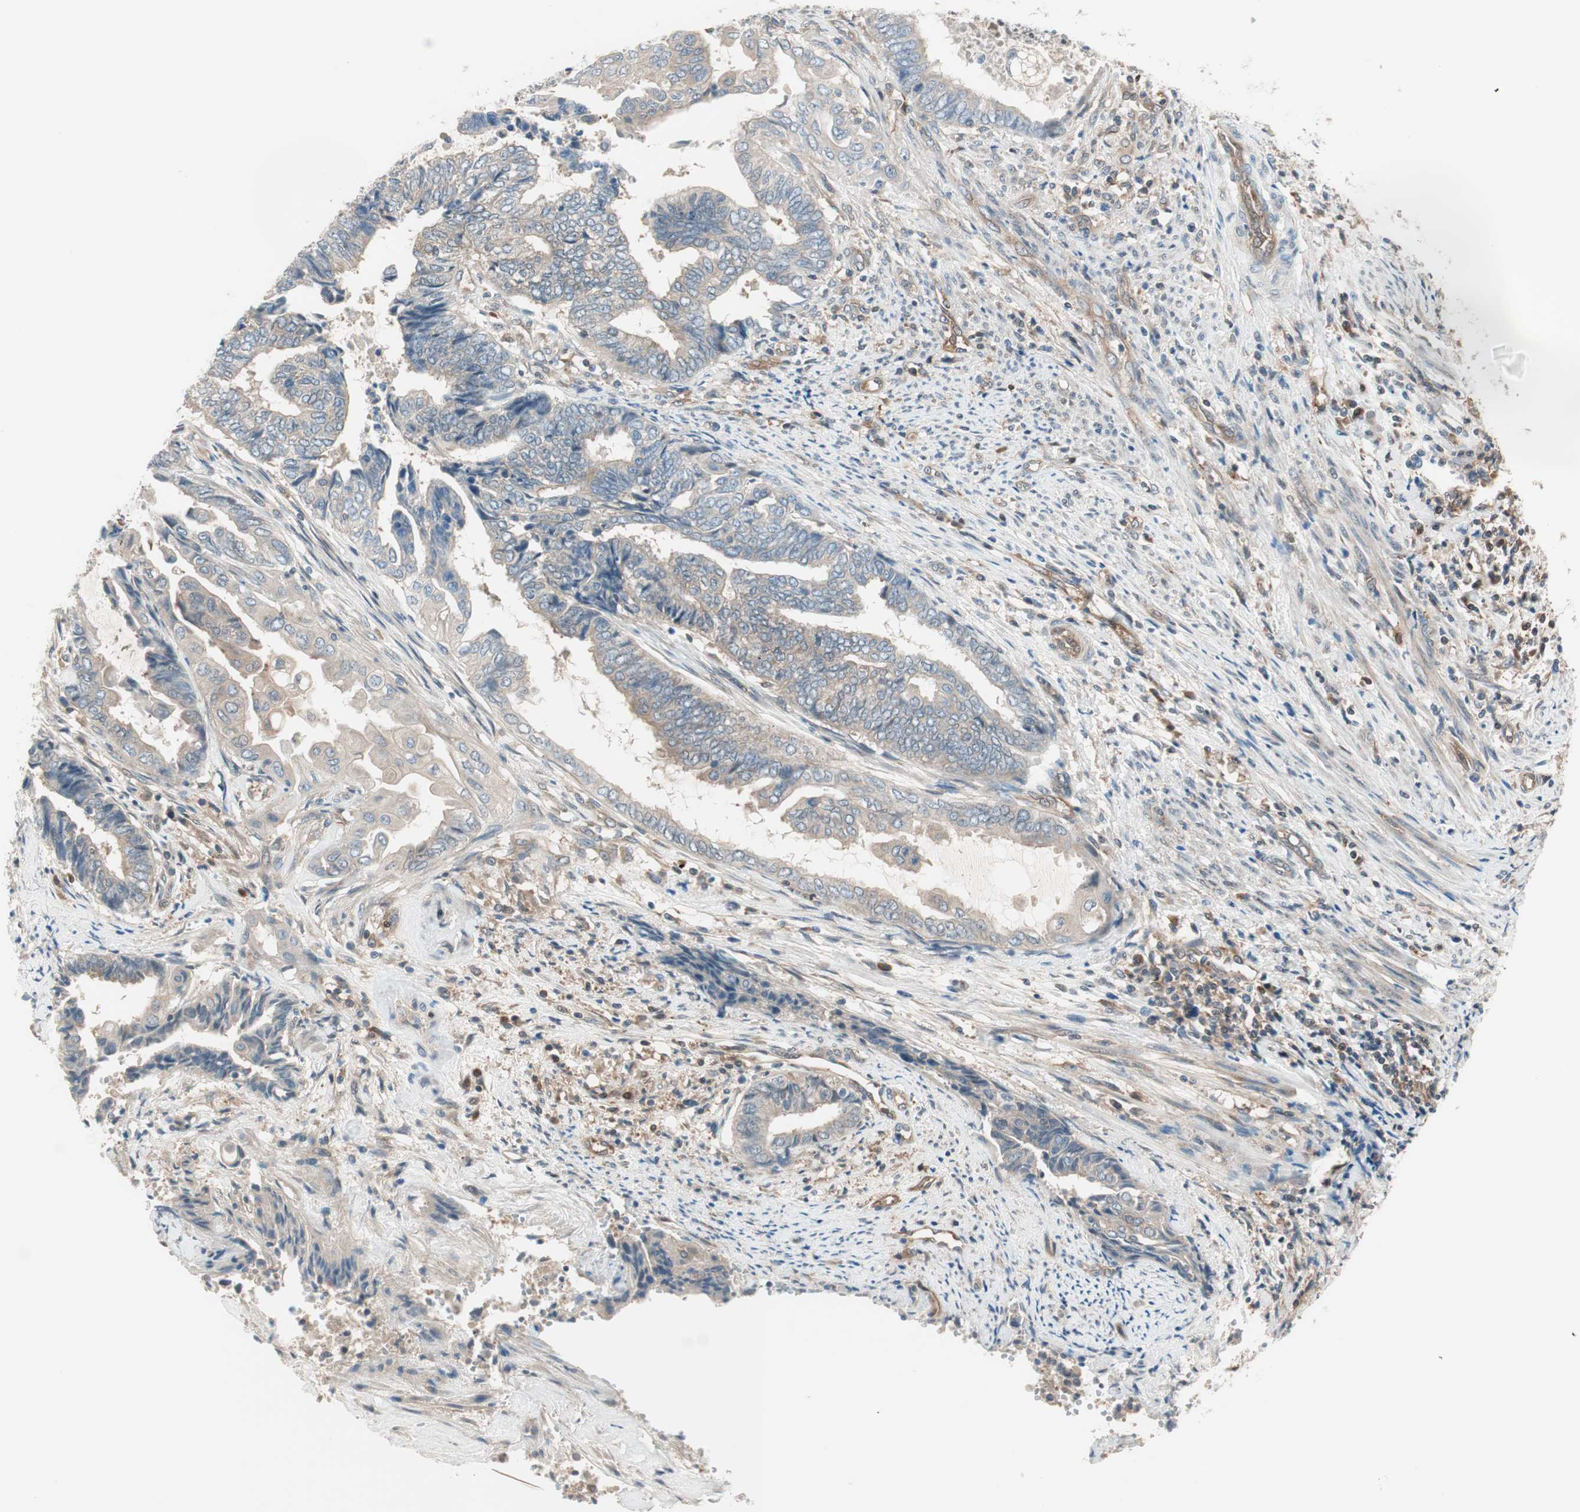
{"staining": {"intensity": "weak", "quantity": ">75%", "location": "cytoplasmic/membranous"}, "tissue": "endometrial cancer", "cell_type": "Tumor cells", "image_type": "cancer", "snomed": [{"axis": "morphology", "description": "Adenocarcinoma, NOS"}, {"axis": "topography", "description": "Uterus"}, {"axis": "topography", "description": "Endometrium"}], "caption": "Tumor cells demonstrate low levels of weak cytoplasmic/membranous positivity in approximately >75% of cells in human adenocarcinoma (endometrial).", "gene": "GALT", "patient": {"sex": "female", "age": 70}}